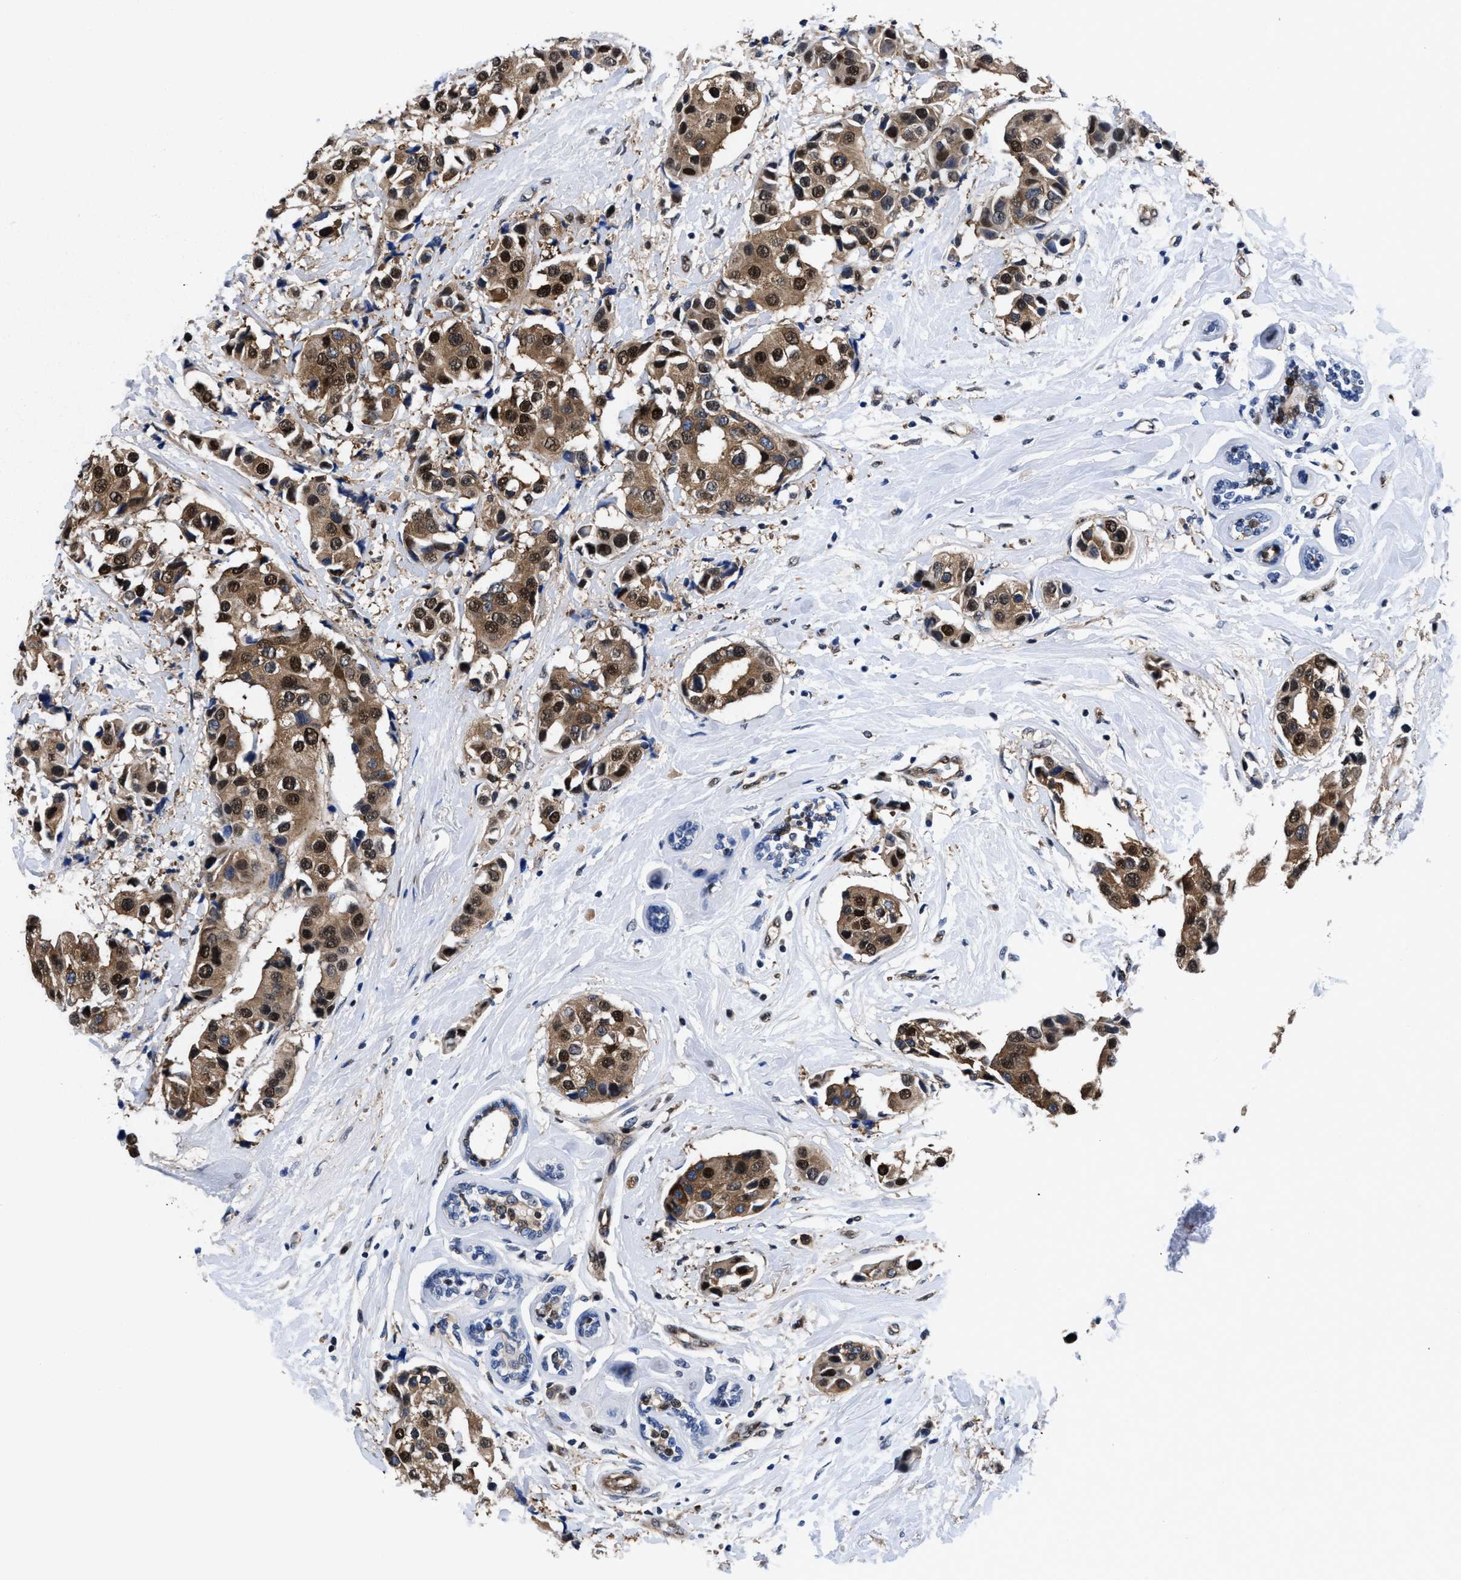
{"staining": {"intensity": "moderate", "quantity": ">75%", "location": "cytoplasmic/membranous,nuclear"}, "tissue": "breast cancer", "cell_type": "Tumor cells", "image_type": "cancer", "snomed": [{"axis": "morphology", "description": "Normal tissue, NOS"}, {"axis": "morphology", "description": "Duct carcinoma"}, {"axis": "topography", "description": "Breast"}], "caption": "Immunohistochemistry (DAB) staining of breast cancer (invasive ductal carcinoma) displays moderate cytoplasmic/membranous and nuclear protein positivity in approximately >75% of tumor cells.", "gene": "ACLY", "patient": {"sex": "female", "age": 39}}